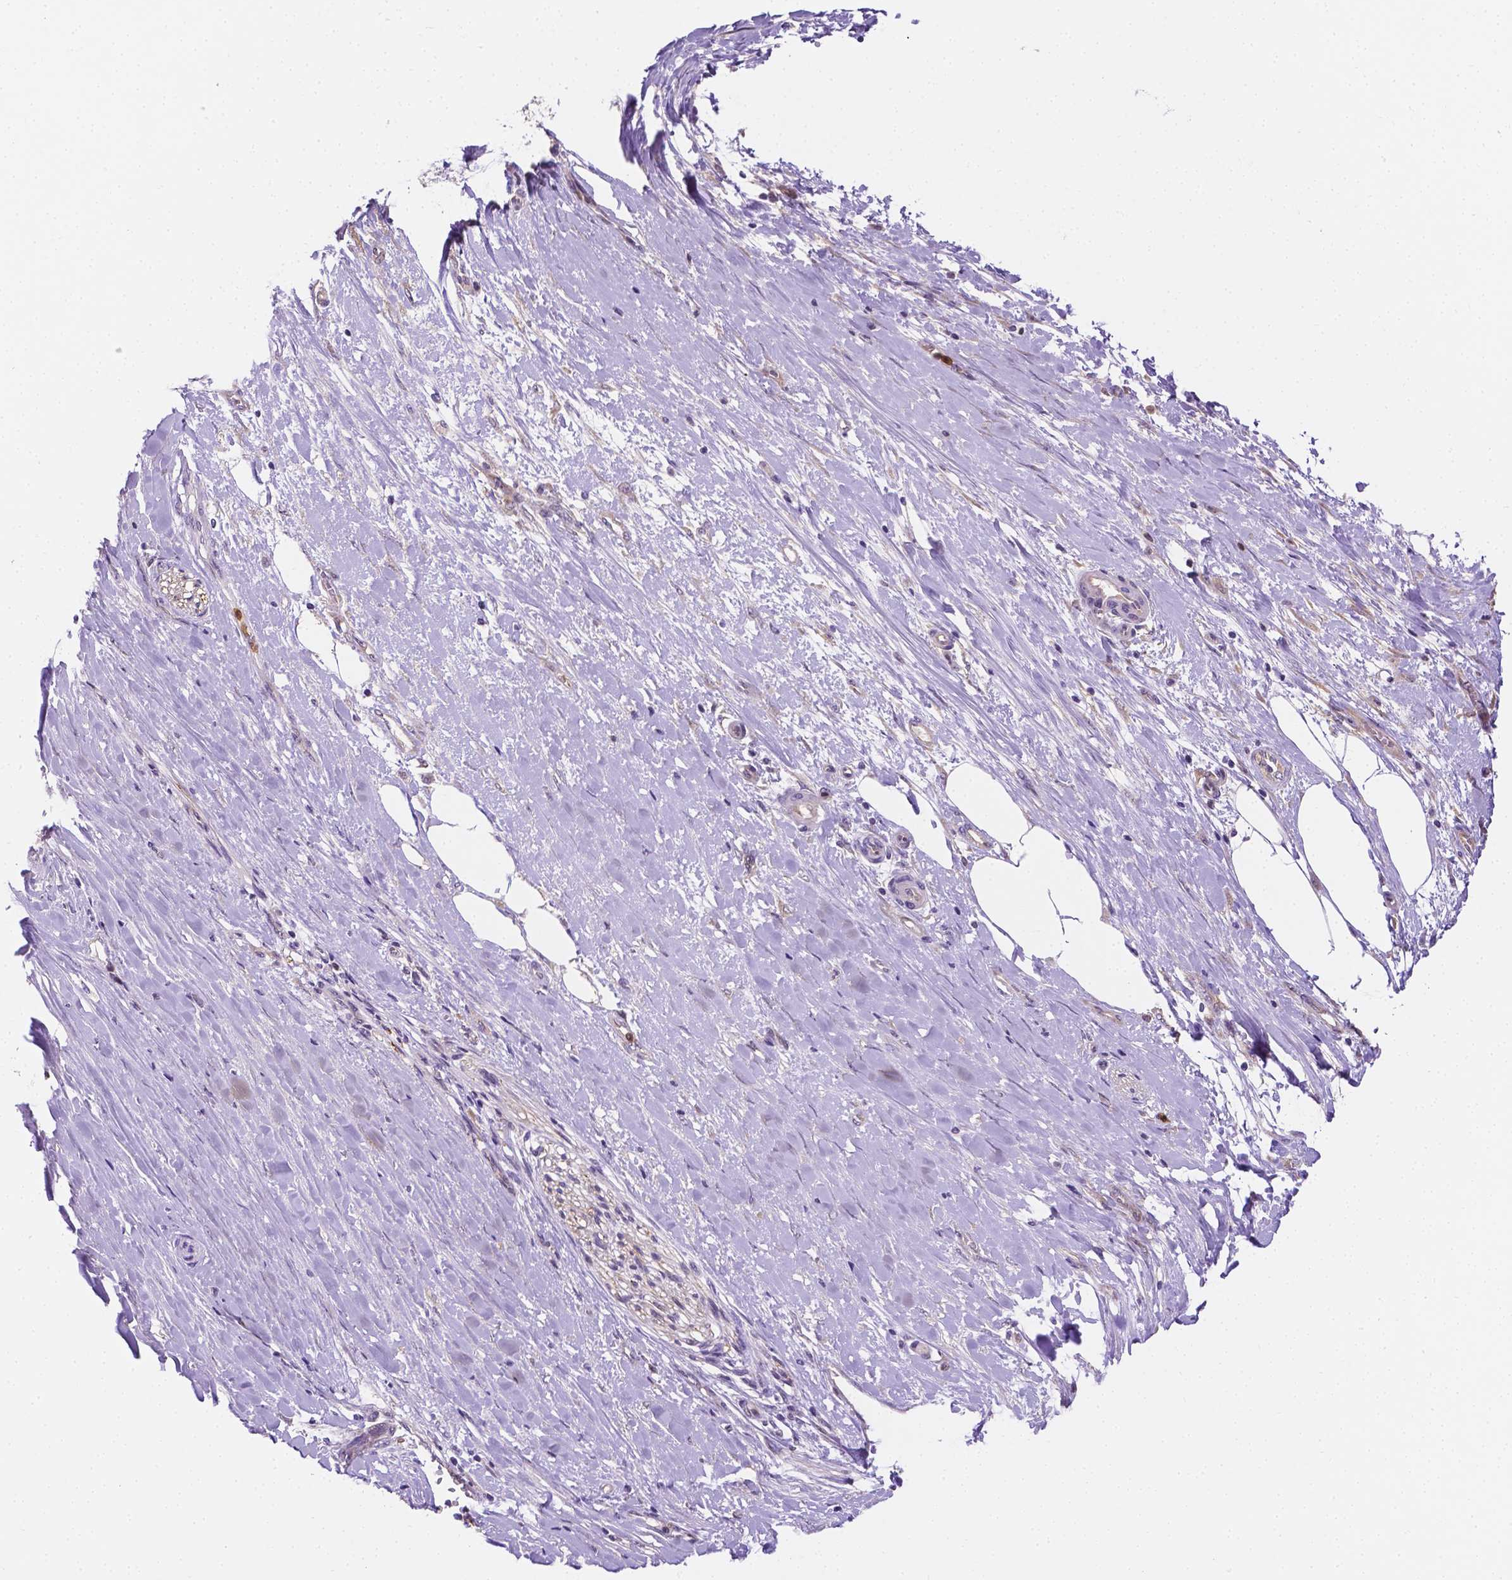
{"staining": {"intensity": "negative", "quantity": "none", "location": "none"}, "tissue": "pancreatic cancer", "cell_type": "Tumor cells", "image_type": "cancer", "snomed": [{"axis": "morphology", "description": "Adenocarcinoma, NOS"}, {"axis": "topography", "description": "Pancreas"}], "caption": "Human pancreatic adenocarcinoma stained for a protein using IHC displays no positivity in tumor cells.", "gene": "ZNRD2", "patient": {"sex": "male", "age": 50}}